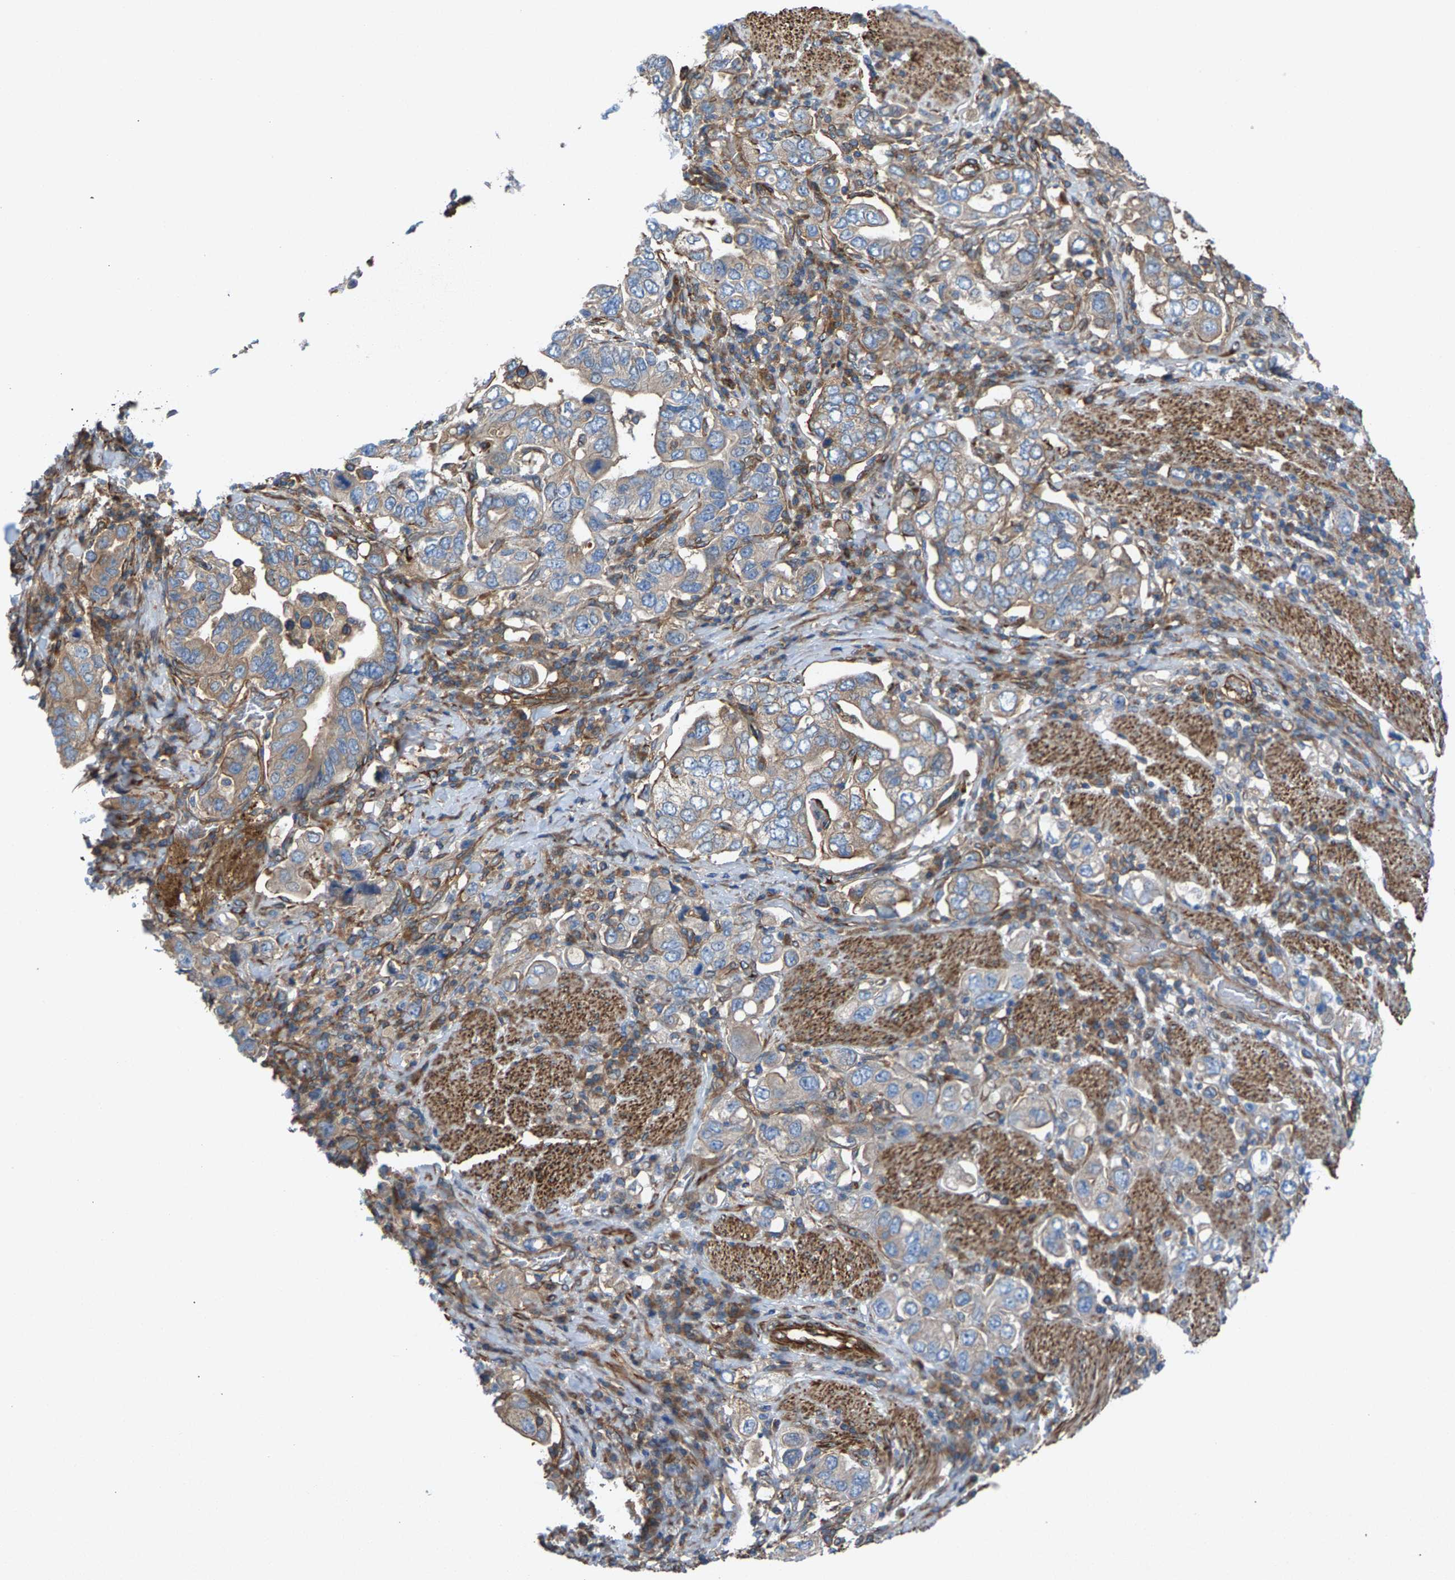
{"staining": {"intensity": "weak", "quantity": "<25%", "location": "cytoplasmic/membranous"}, "tissue": "stomach cancer", "cell_type": "Tumor cells", "image_type": "cancer", "snomed": [{"axis": "morphology", "description": "Adenocarcinoma, NOS"}, {"axis": "topography", "description": "Stomach, upper"}], "caption": "This is an immunohistochemistry (IHC) micrograph of stomach cancer (adenocarcinoma). There is no expression in tumor cells.", "gene": "PDCL", "patient": {"sex": "male", "age": 62}}